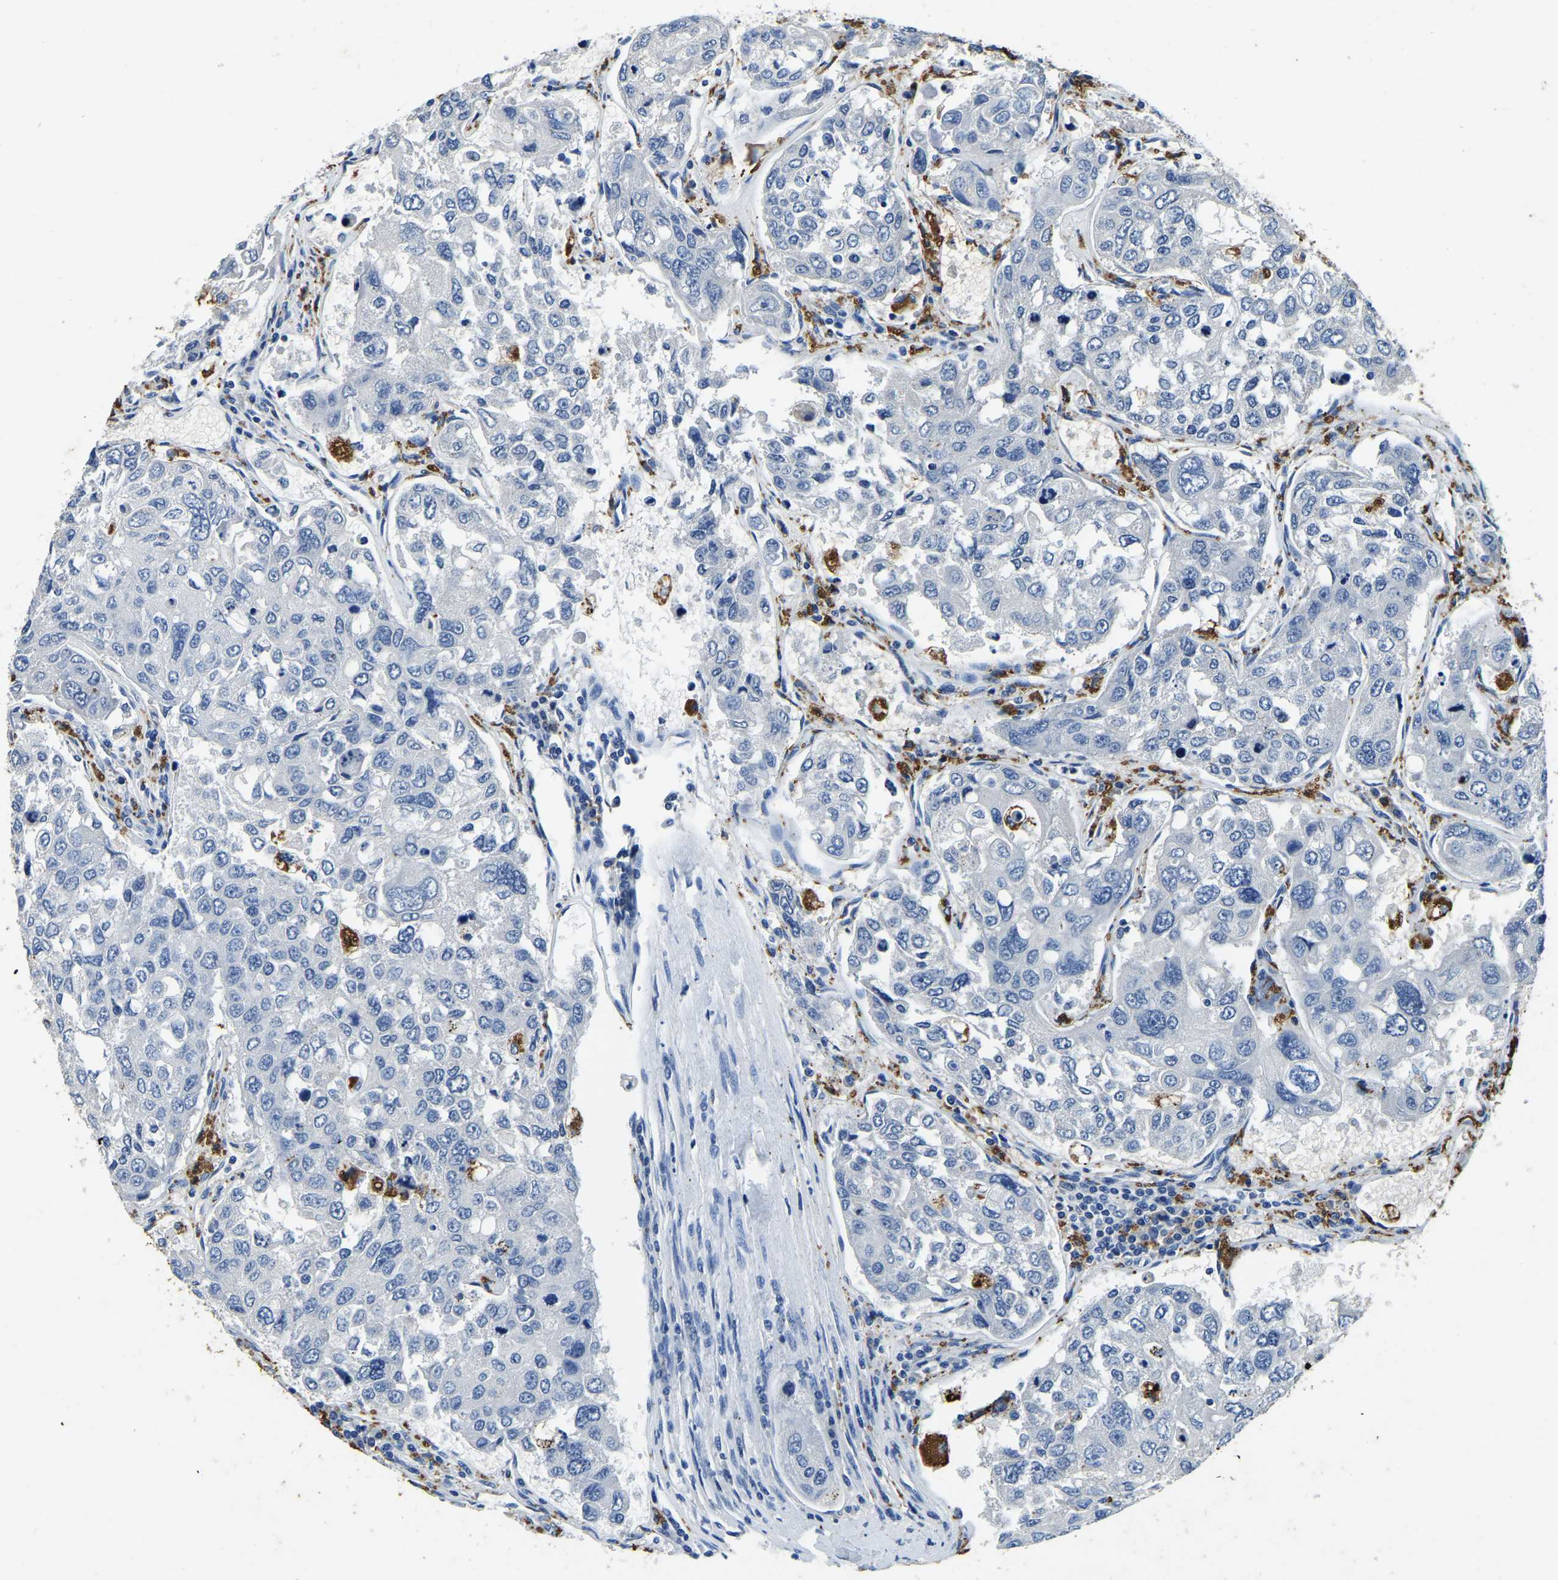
{"staining": {"intensity": "negative", "quantity": "none", "location": "none"}, "tissue": "urothelial cancer", "cell_type": "Tumor cells", "image_type": "cancer", "snomed": [{"axis": "morphology", "description": "Urothelial carcinoma, High grade"}, {"axis": "topography", "description": "Lymph node"}, {"axis": "topography", "description": "Urinary bladder"}], "caption": "There is no significant staining in tumor cells of high-grade urothelial carcinoma.", "gene": "UBN2", "patient": {"sex": "male", "age": 51}}